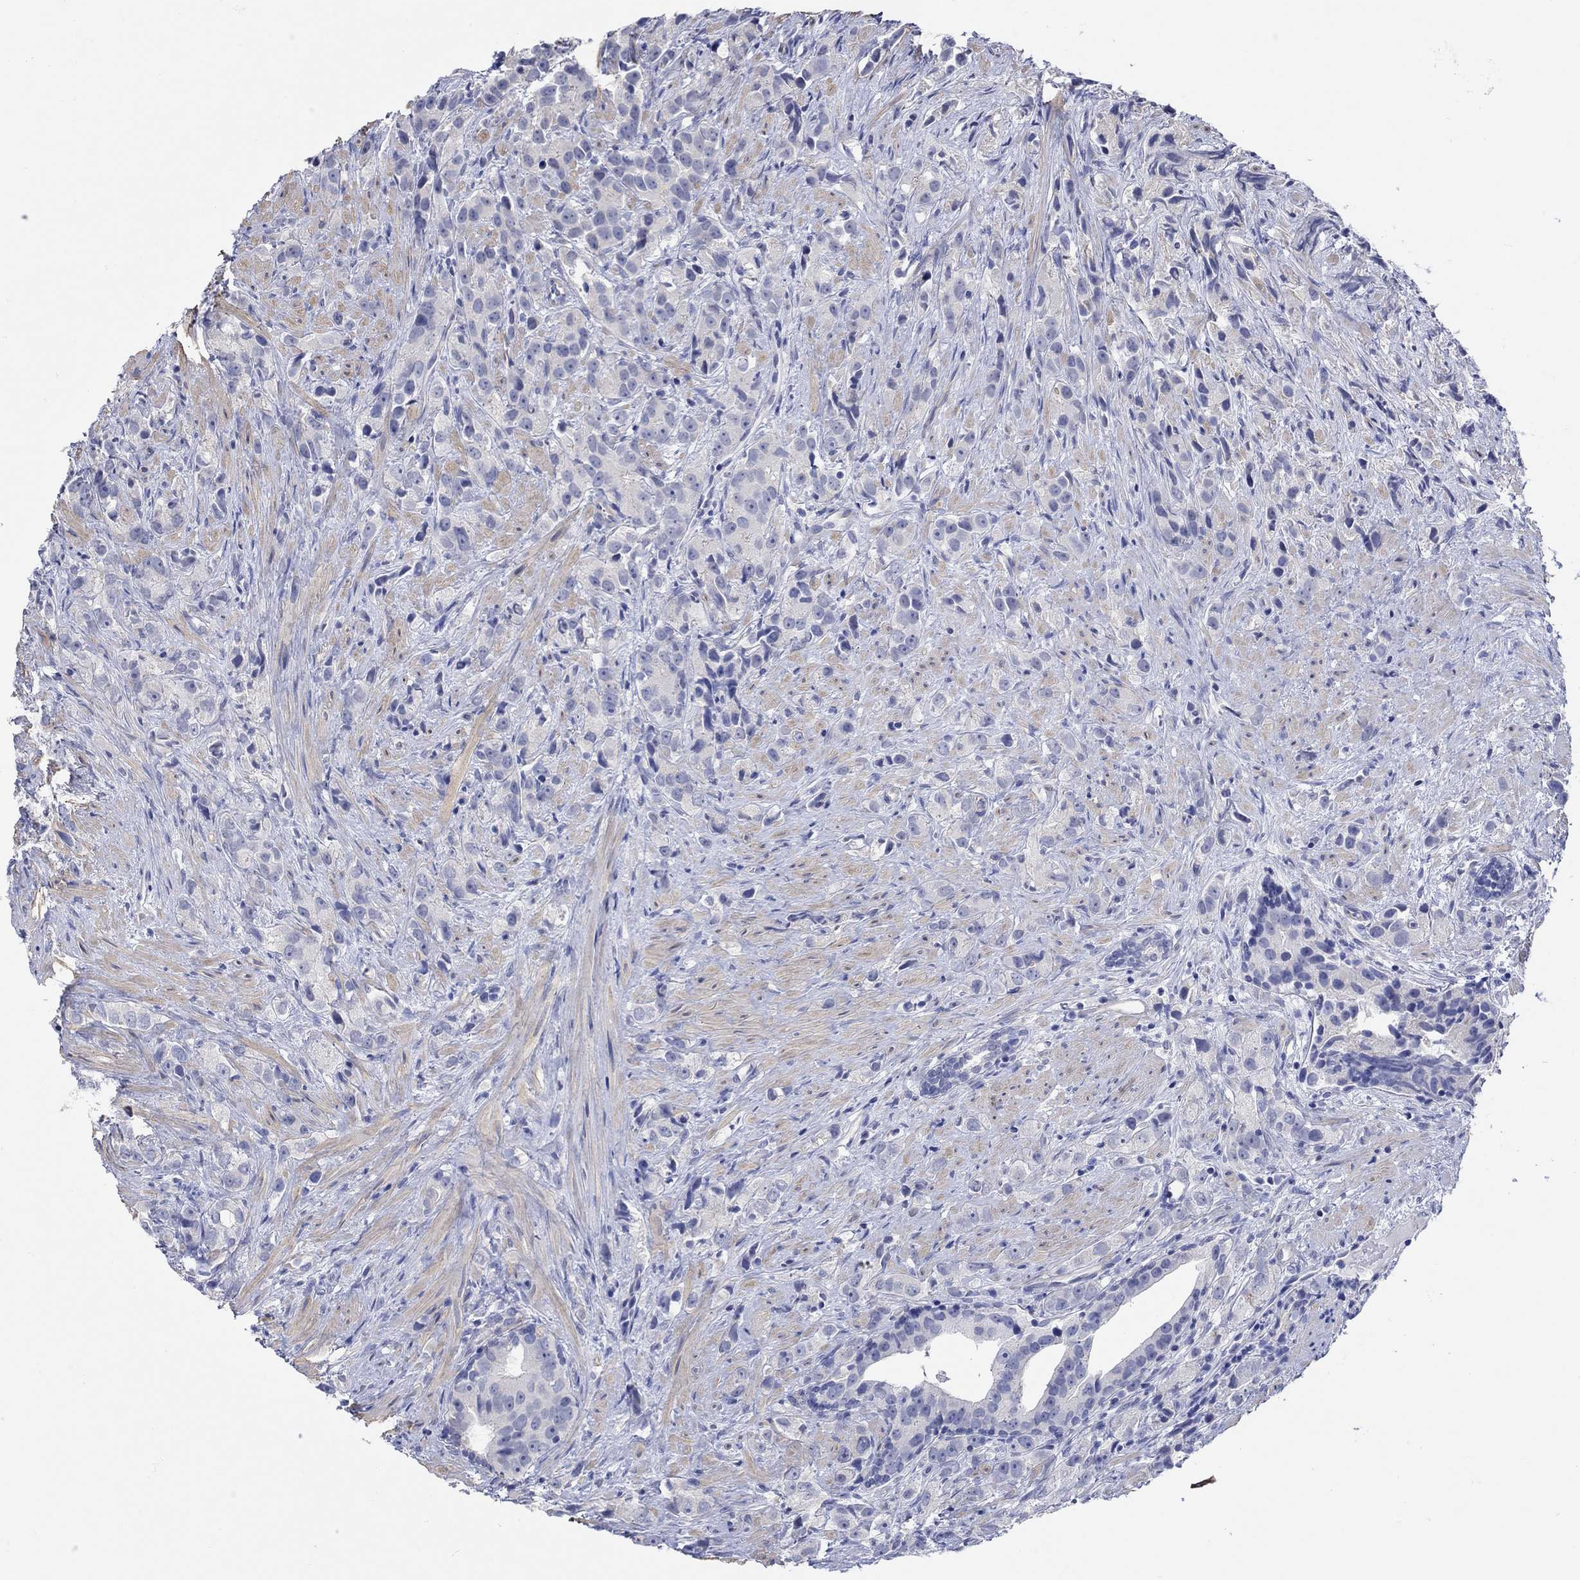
{"staining": {"intensity": "negative", "quantity": "none", "location": "none"}, "tissue": "prostate cancer", "cell_type": "Tumor cells", "image_type": "cancer", "snomed": [{"axis": "morphology", "description": "Adenocarcinoma, High grade"}, {"axis": "topography", "description": "Prostate"}], "caption": "There is no significant positivity in tumor cells of prostate adenocarcinoma (high-grade).", "gene": "KRT222", "patient": {"sex": "male", "age": 90}}